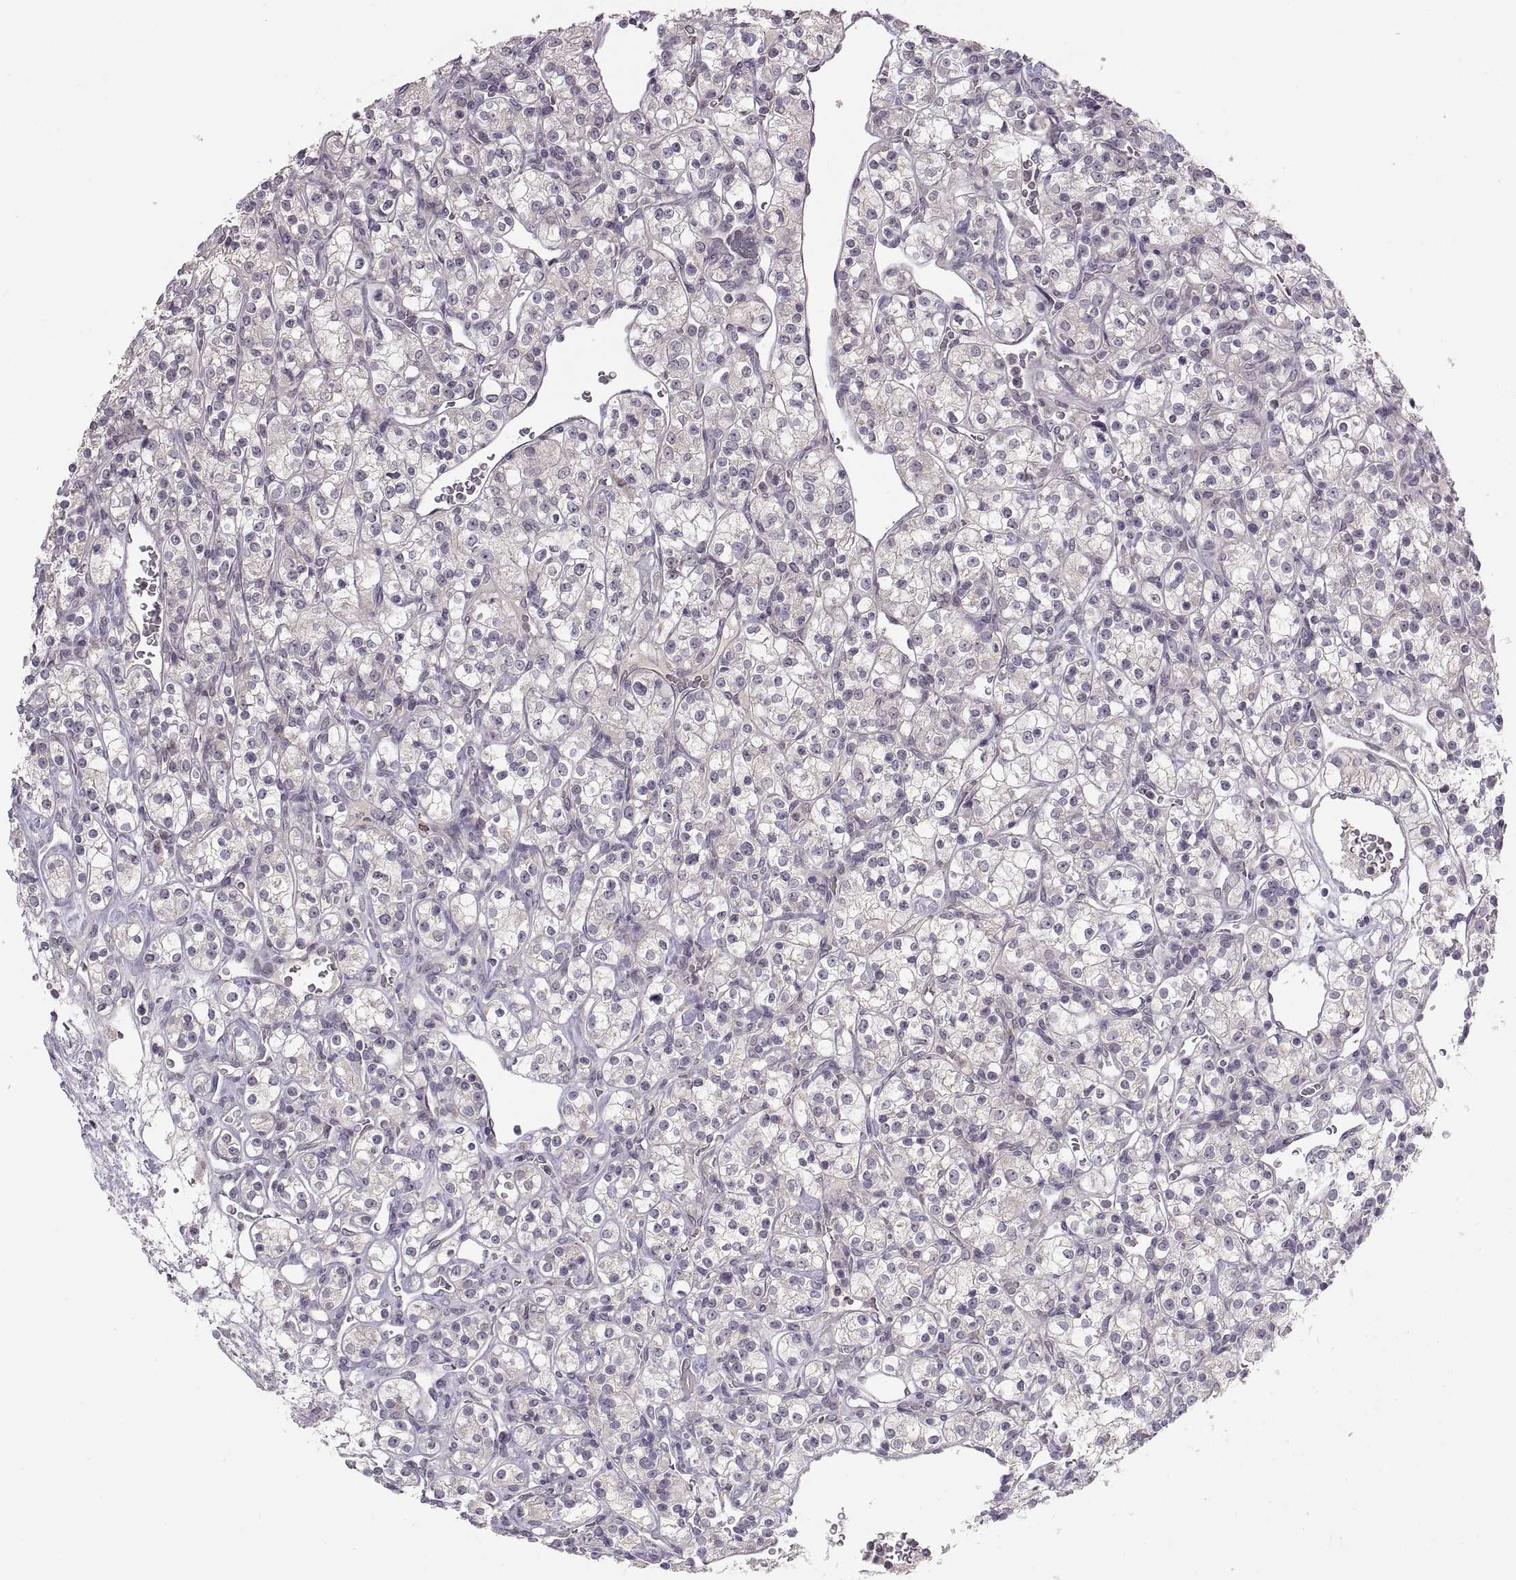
{"staining": {"intensity": "negative", "quantity": "none", "location": "none"}, "tissue": "renal cancer", "cell_type": "Tumor cells", "image_type": "cancer", "snomed": [{"axis": "morphology", "description": "Adenocarcinoma, NOS"}, {"axis": "topography", "description": "Kidney"}], "caption": "An immunohistochemistry histopathology image of renal cancer is shown. There is no staining in tumor cells of renal cancer.", "gene": "HMGCR", "patient": {"sex": "male", "age": 77}}